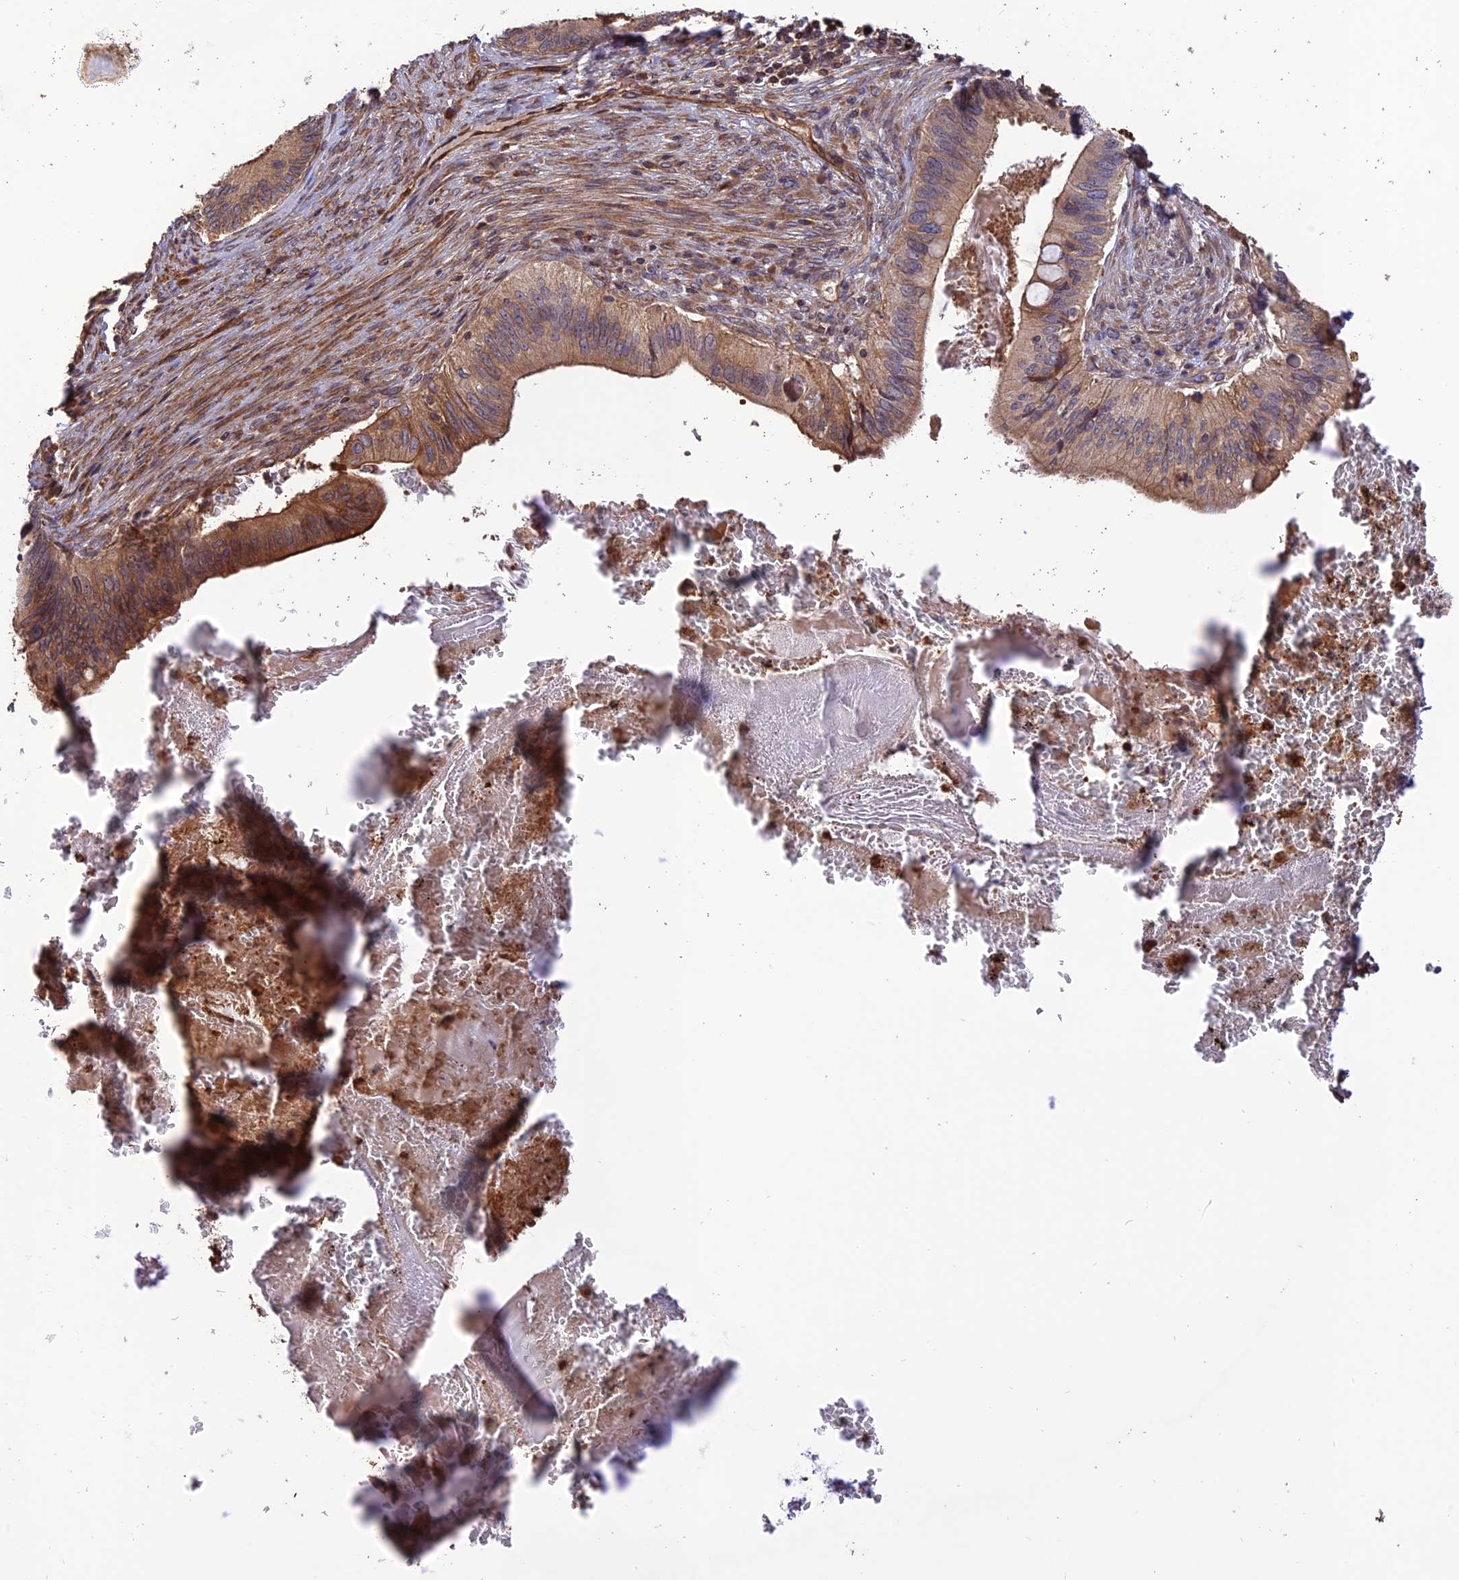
{"staining": {"intensity": "moderate", "quantity": "25%-75%", "location": "cytoplasmic/membranous"}, "tissue": "cervical cancer", "cell_type": "Tumor cells", "image_type": "cancer", "snomed": [{"axis": "morphology", "description": "Adenocarcinoma, NOS"}, {"axis": "topography", "description": "Cervix"}], "caption": "Immunohistochemical staining of cervical adenocarcinoma exhibits medium levels of moderate cytoplasmic/membranous protein expression in about 25%-75% of tumor cells.", "gene": "CREBL2", "patient": {"sex": "female", "age": 42}}